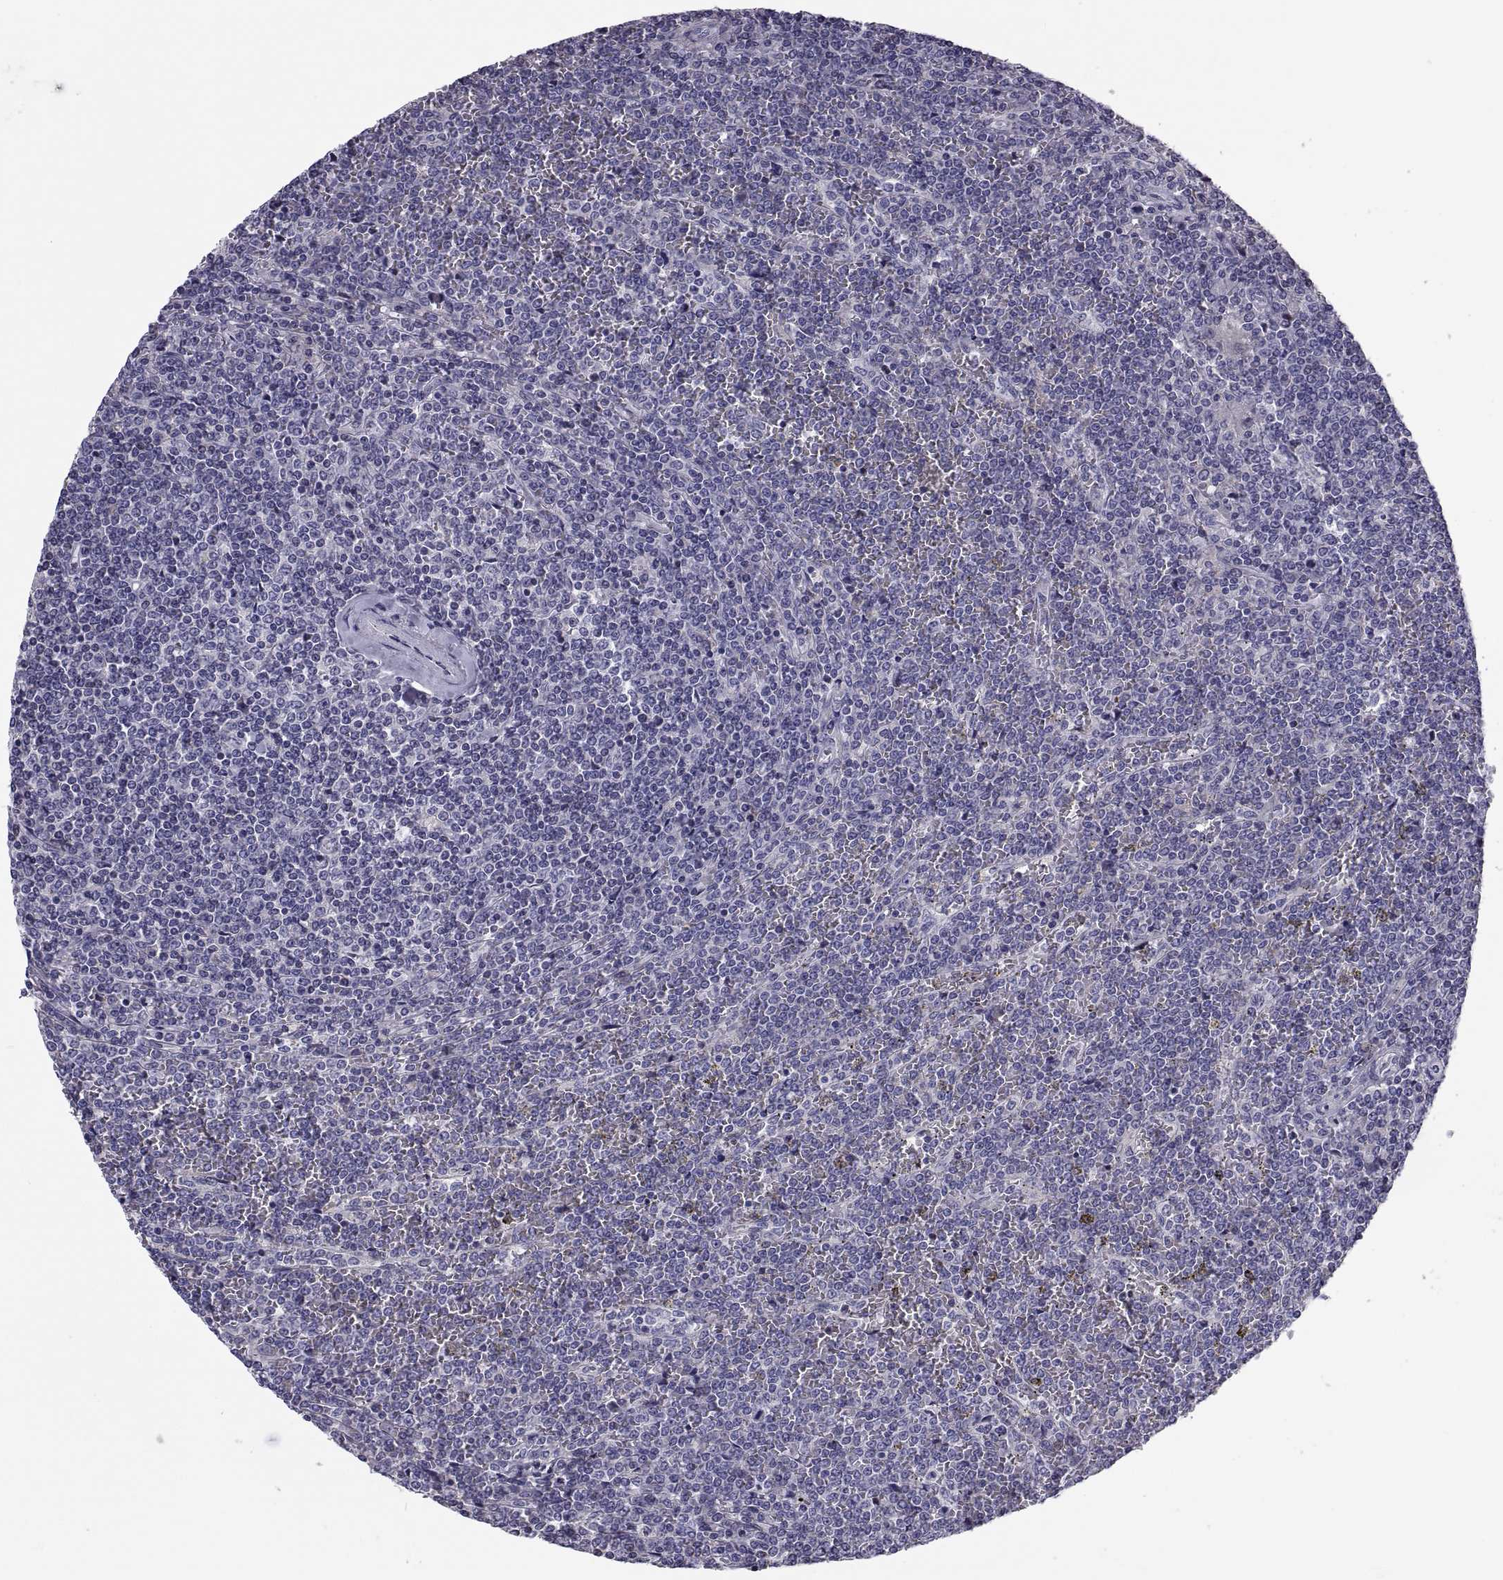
{"staining": {"intensity": "negative", "quantity": "none", "location": "none"}, "tissue": "lymphoma", "cell_type": "Tumor cells", "image_type": "cancer", "snomed": [{"axis": "morphology", "description": "Malignant lymphoma, non-Hodgkin's type, Low grade"}, {"axis": "topography", "description": "Spleen"}], "caption": "Human malignant lymphoma, non-Hodgkin's type (low-grade) stained for a protein using immunohistochemistry reveals no positivity in tumor cells.", "gene": "ANO1", "patient": {"sex": "female", "age": 19}}